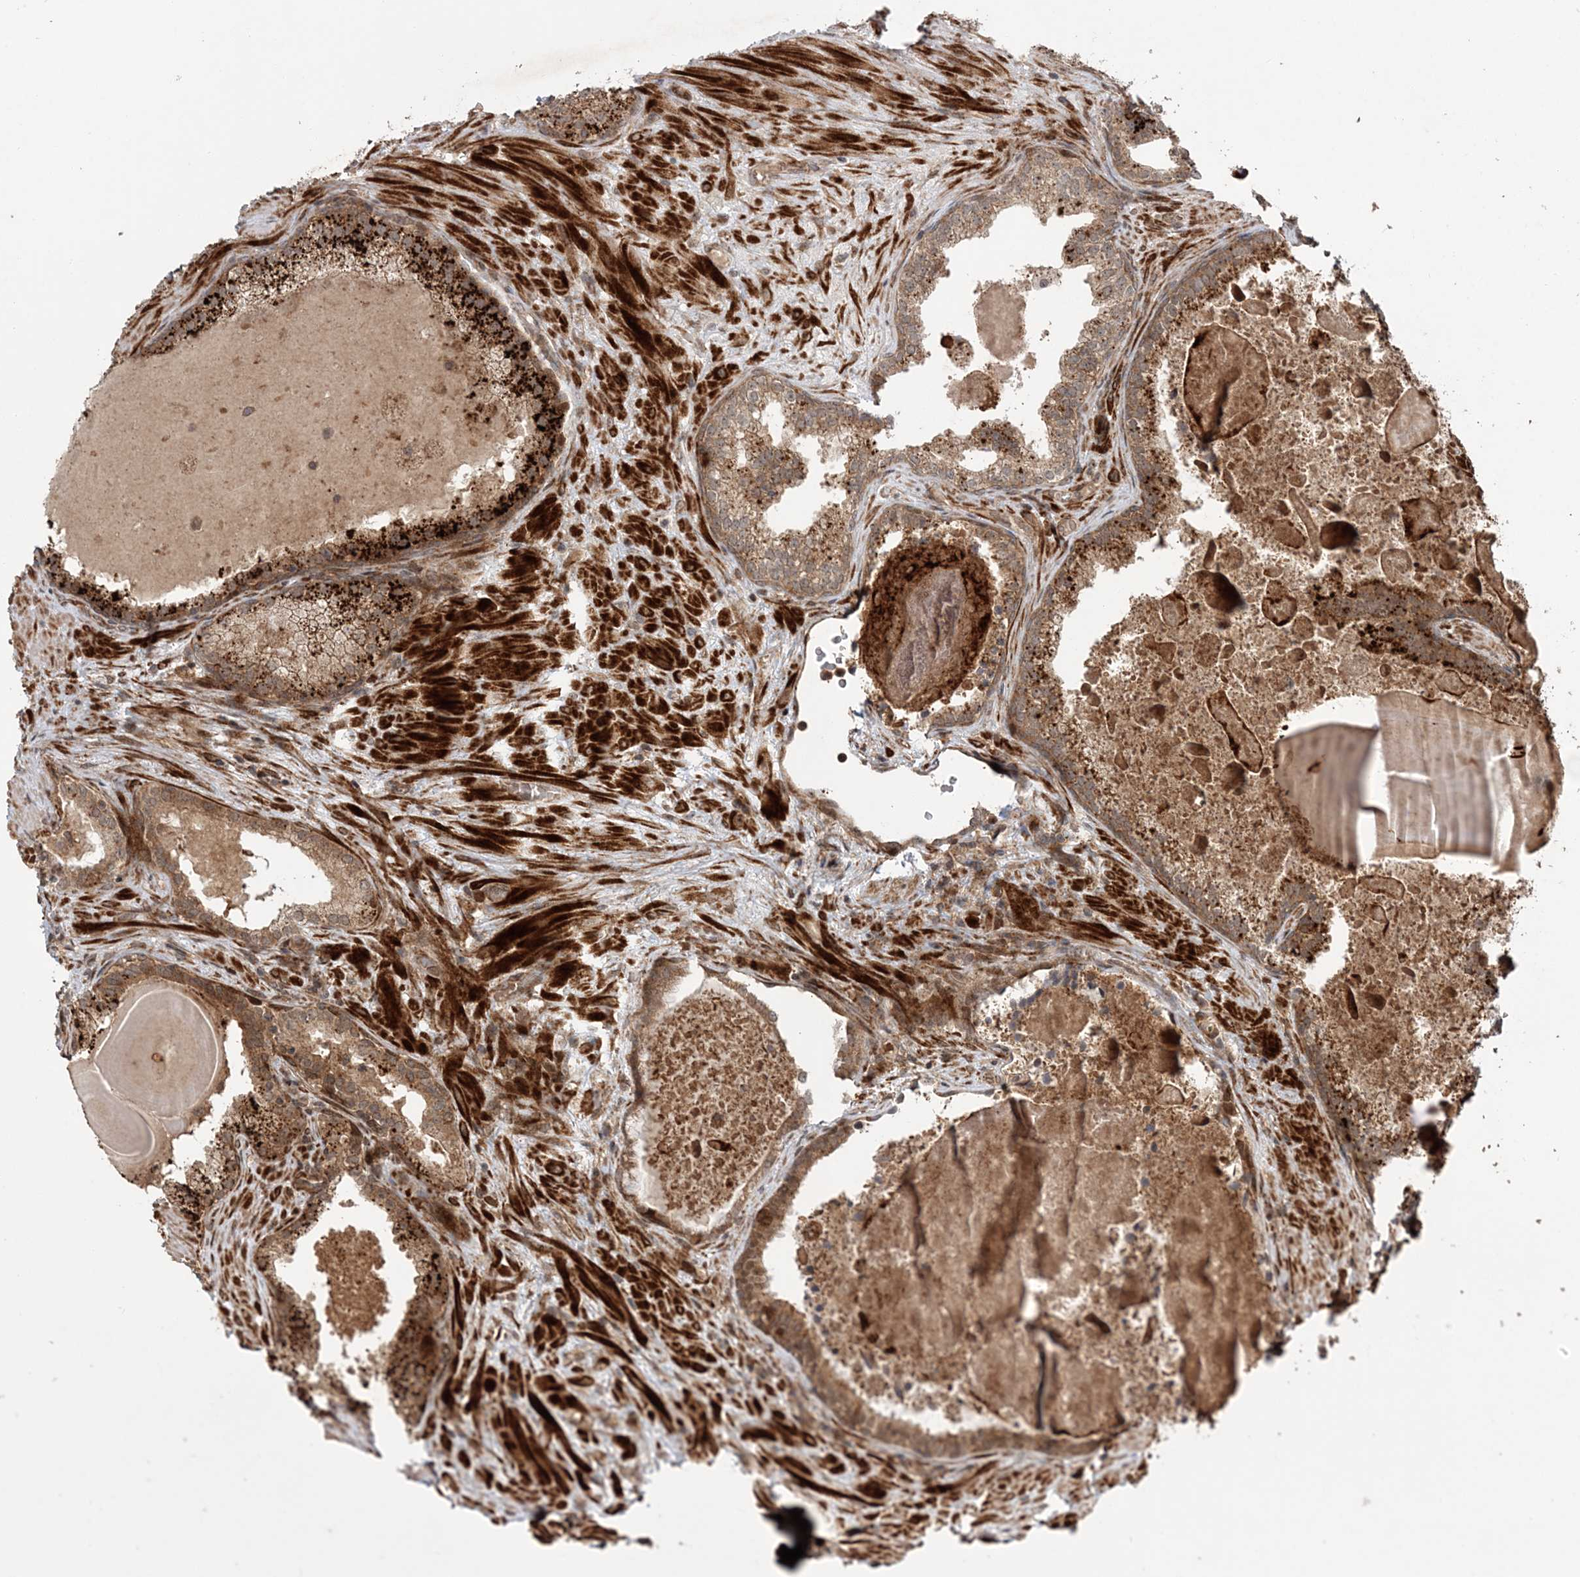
{"staining": {"intensity": "moderate", "quantity": ">75%", "location": "cytoplasmic/membranous"}, "tissue": "prostate cancer", "cell_type": "Tumor cells", "image_type": "cancer", "snomed": [{"axis": "morphology", "description": "Adenocarcinoma, Low grade"}, {"axis": "topography", "description": "Prostate"}], "caption": "Prostate low-grade adenocarcinoma was stained to show a protein in brown. There is medium levels of moderate cytoplasmic/membranous expression in approximately >75% of tumor cells.", "gene": "UBTD2", "patient": {"sex": "male", "age": 69}}